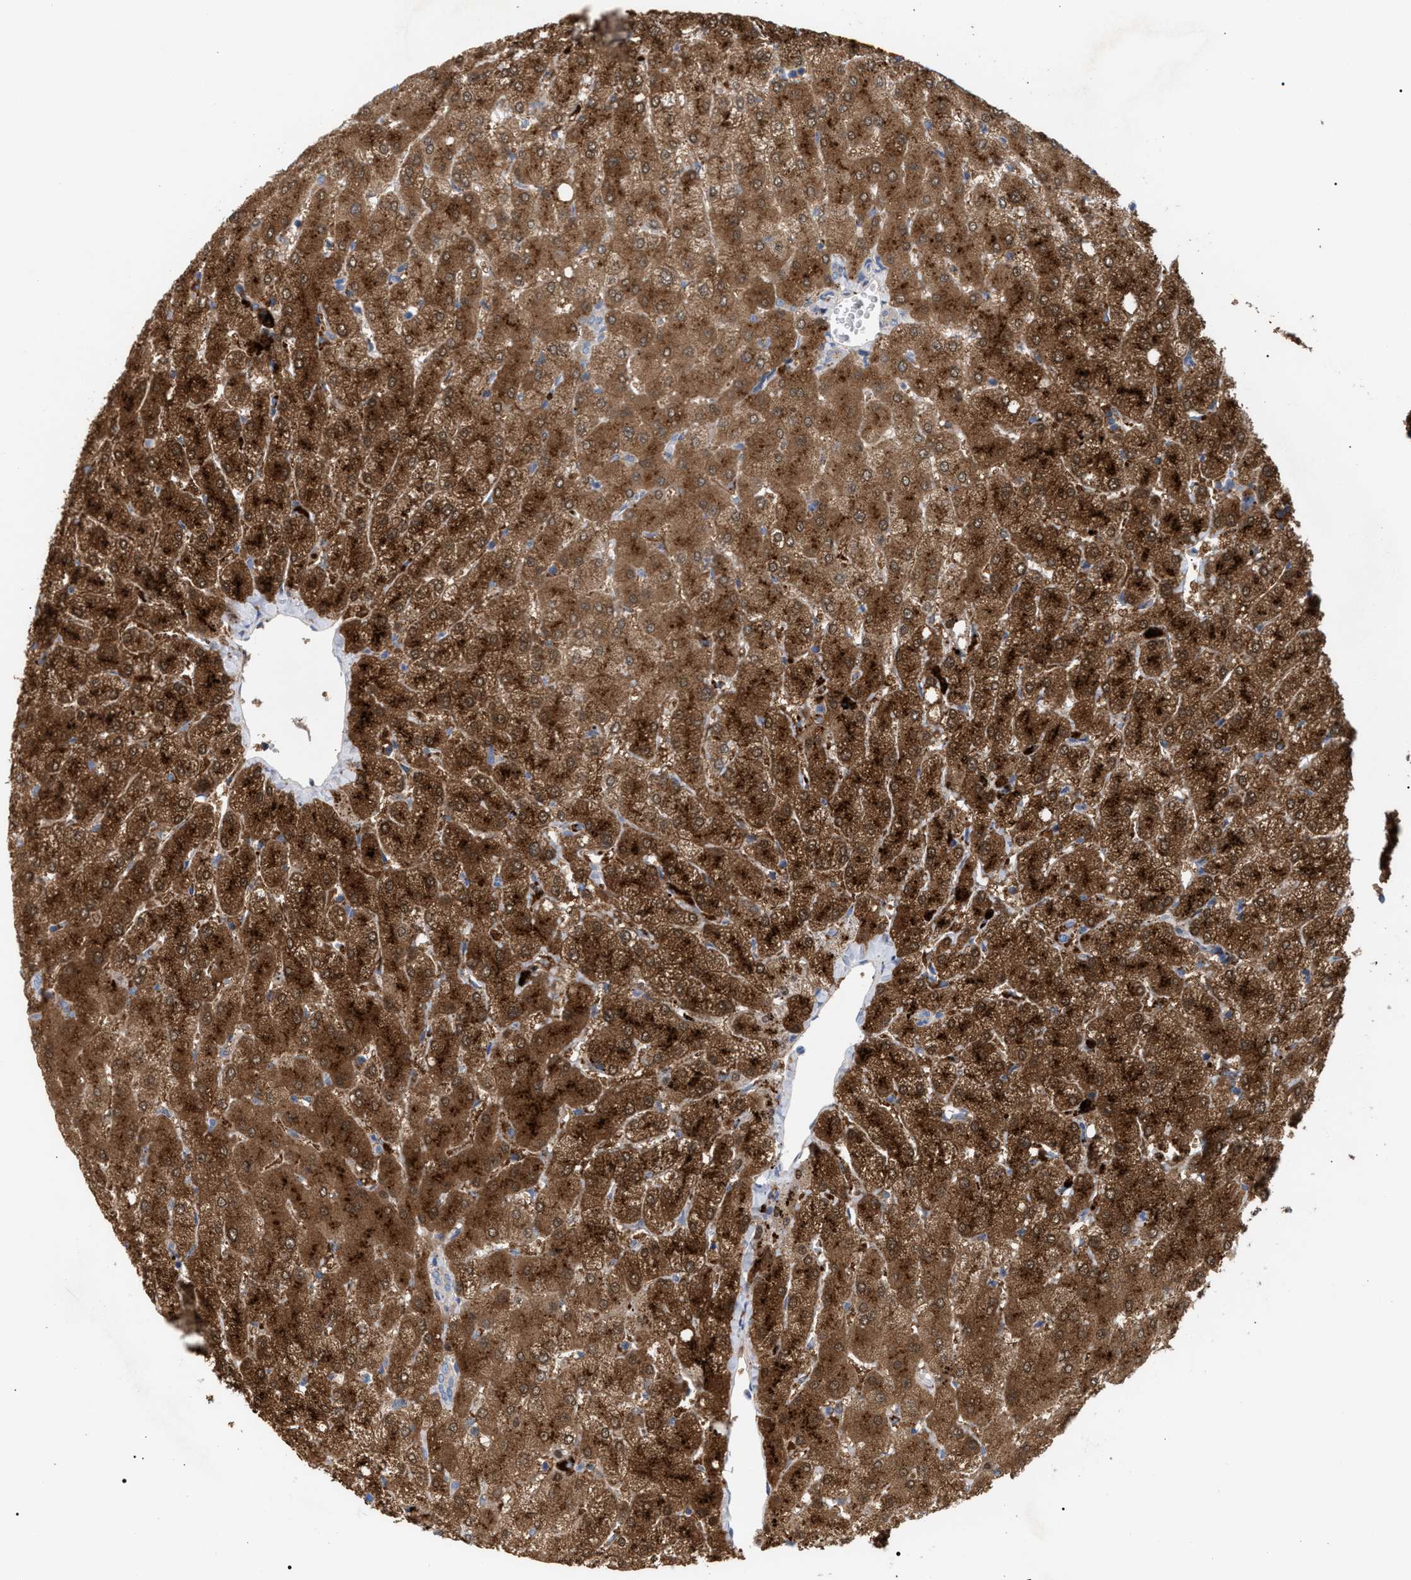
{"staining": {"intensity": "weak", "quantity": ">75%", "location": "cytoplasmic/membranous"}, "tissue": "liver", "cell_type": "Cholangiocytes", "image_type": "normal", "snomed": [{"axis": "morphology", "description": "Normal tissue, NOS"}, {"axis": "topography", "description": "Liver"}], "caption": "Cholangiocytes reveal weak cytoplasmic/membranous expression in approximately >75% of cells in normal liver. The staining was performed using DAB to visualize the protein expression in brown, while the nuclei were stained in blue with hematoxylin (Magnification: 20x).", "gene": "MBTD1", "patient": {"sex": "female", "age": 54}}